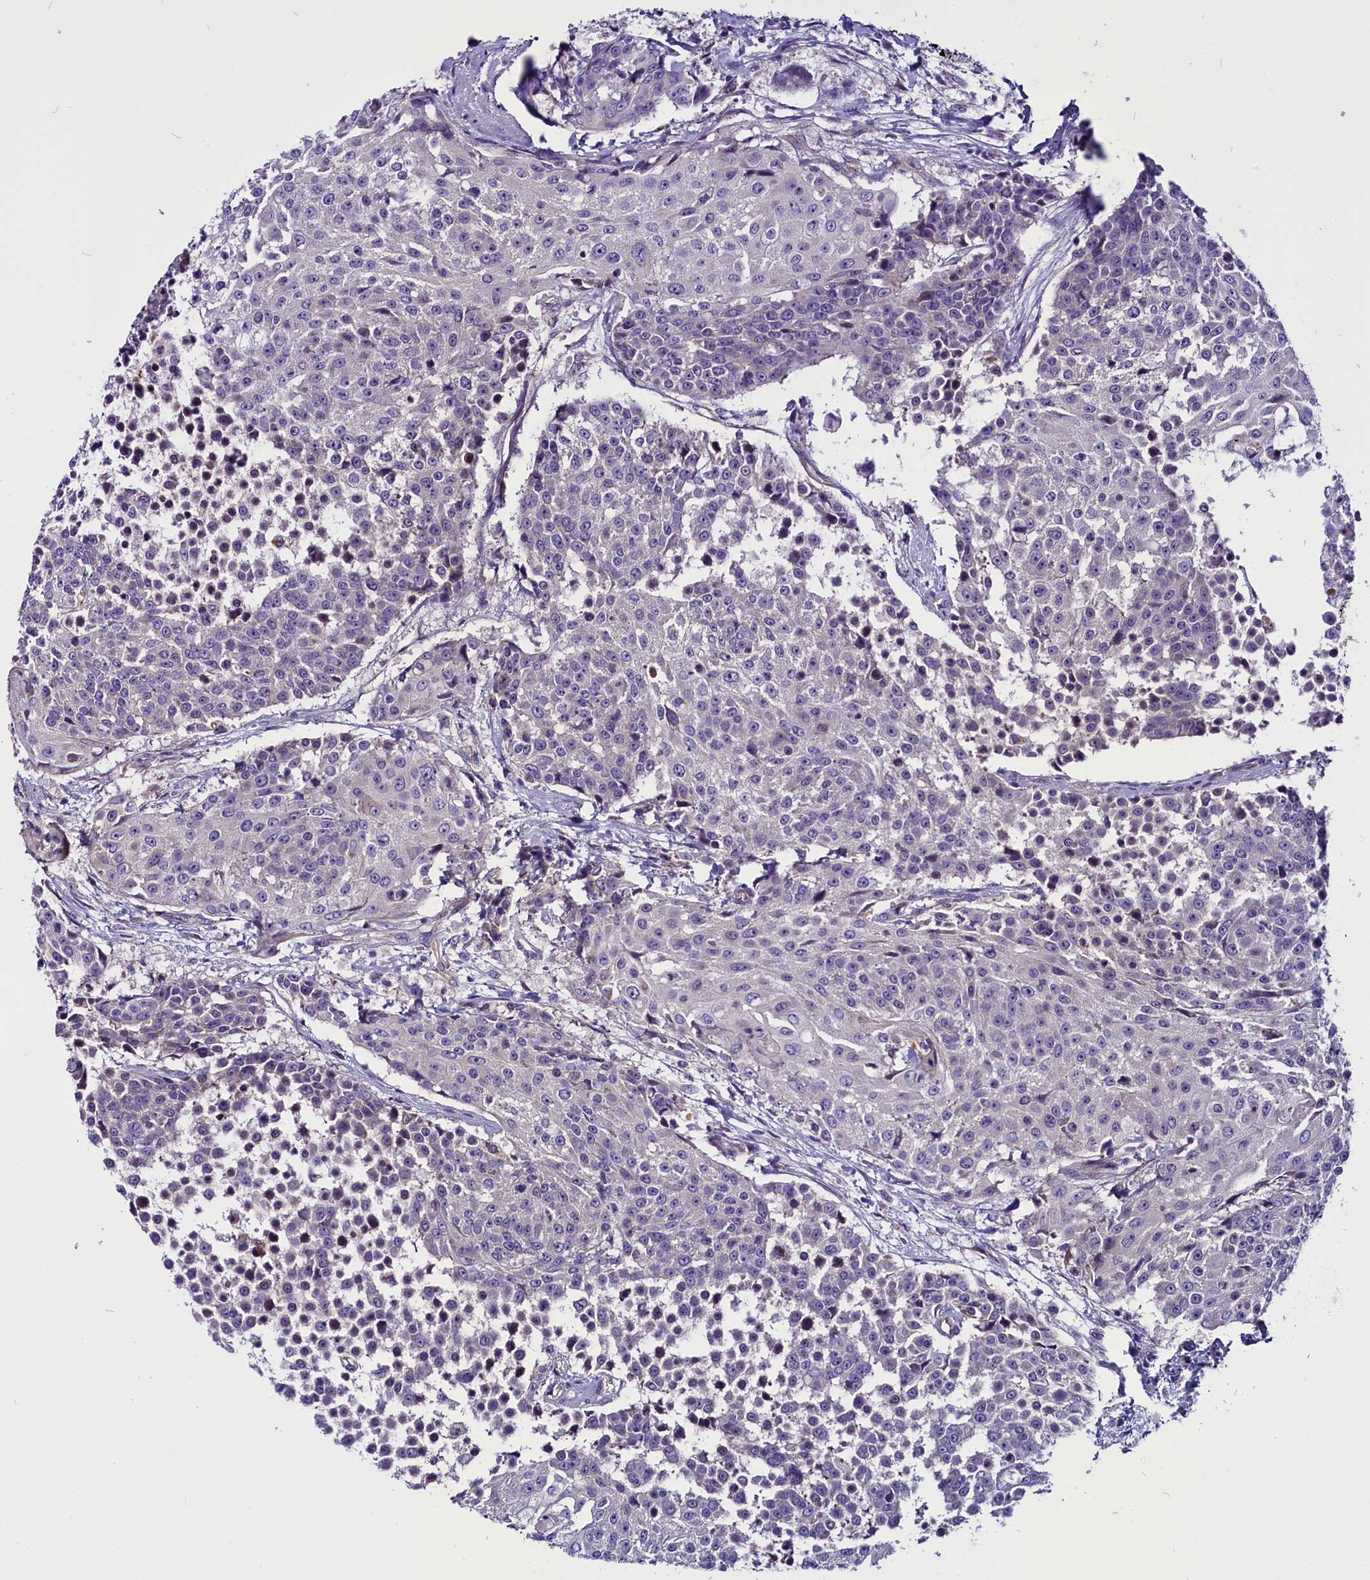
{"staining": {"intensity": "negative", "quantity": "none", "location": "none"}, "tissue": "urothelial cancer", "cell_type": "Tumor cells", "image_type": "cancer", "snomed": [{"axis": "morphology", "description": "Urothelial carcinoma, High grade"}, {"axis": "topography", "description": "Urinary bladder"}], "caption": "Urothelial carcinoma (high-grade) was stained to show a protein in brown. There is no significant positivity in tumor cells.", "gene": "CEP170", "patient": {"sex": "female", "age": 63}}